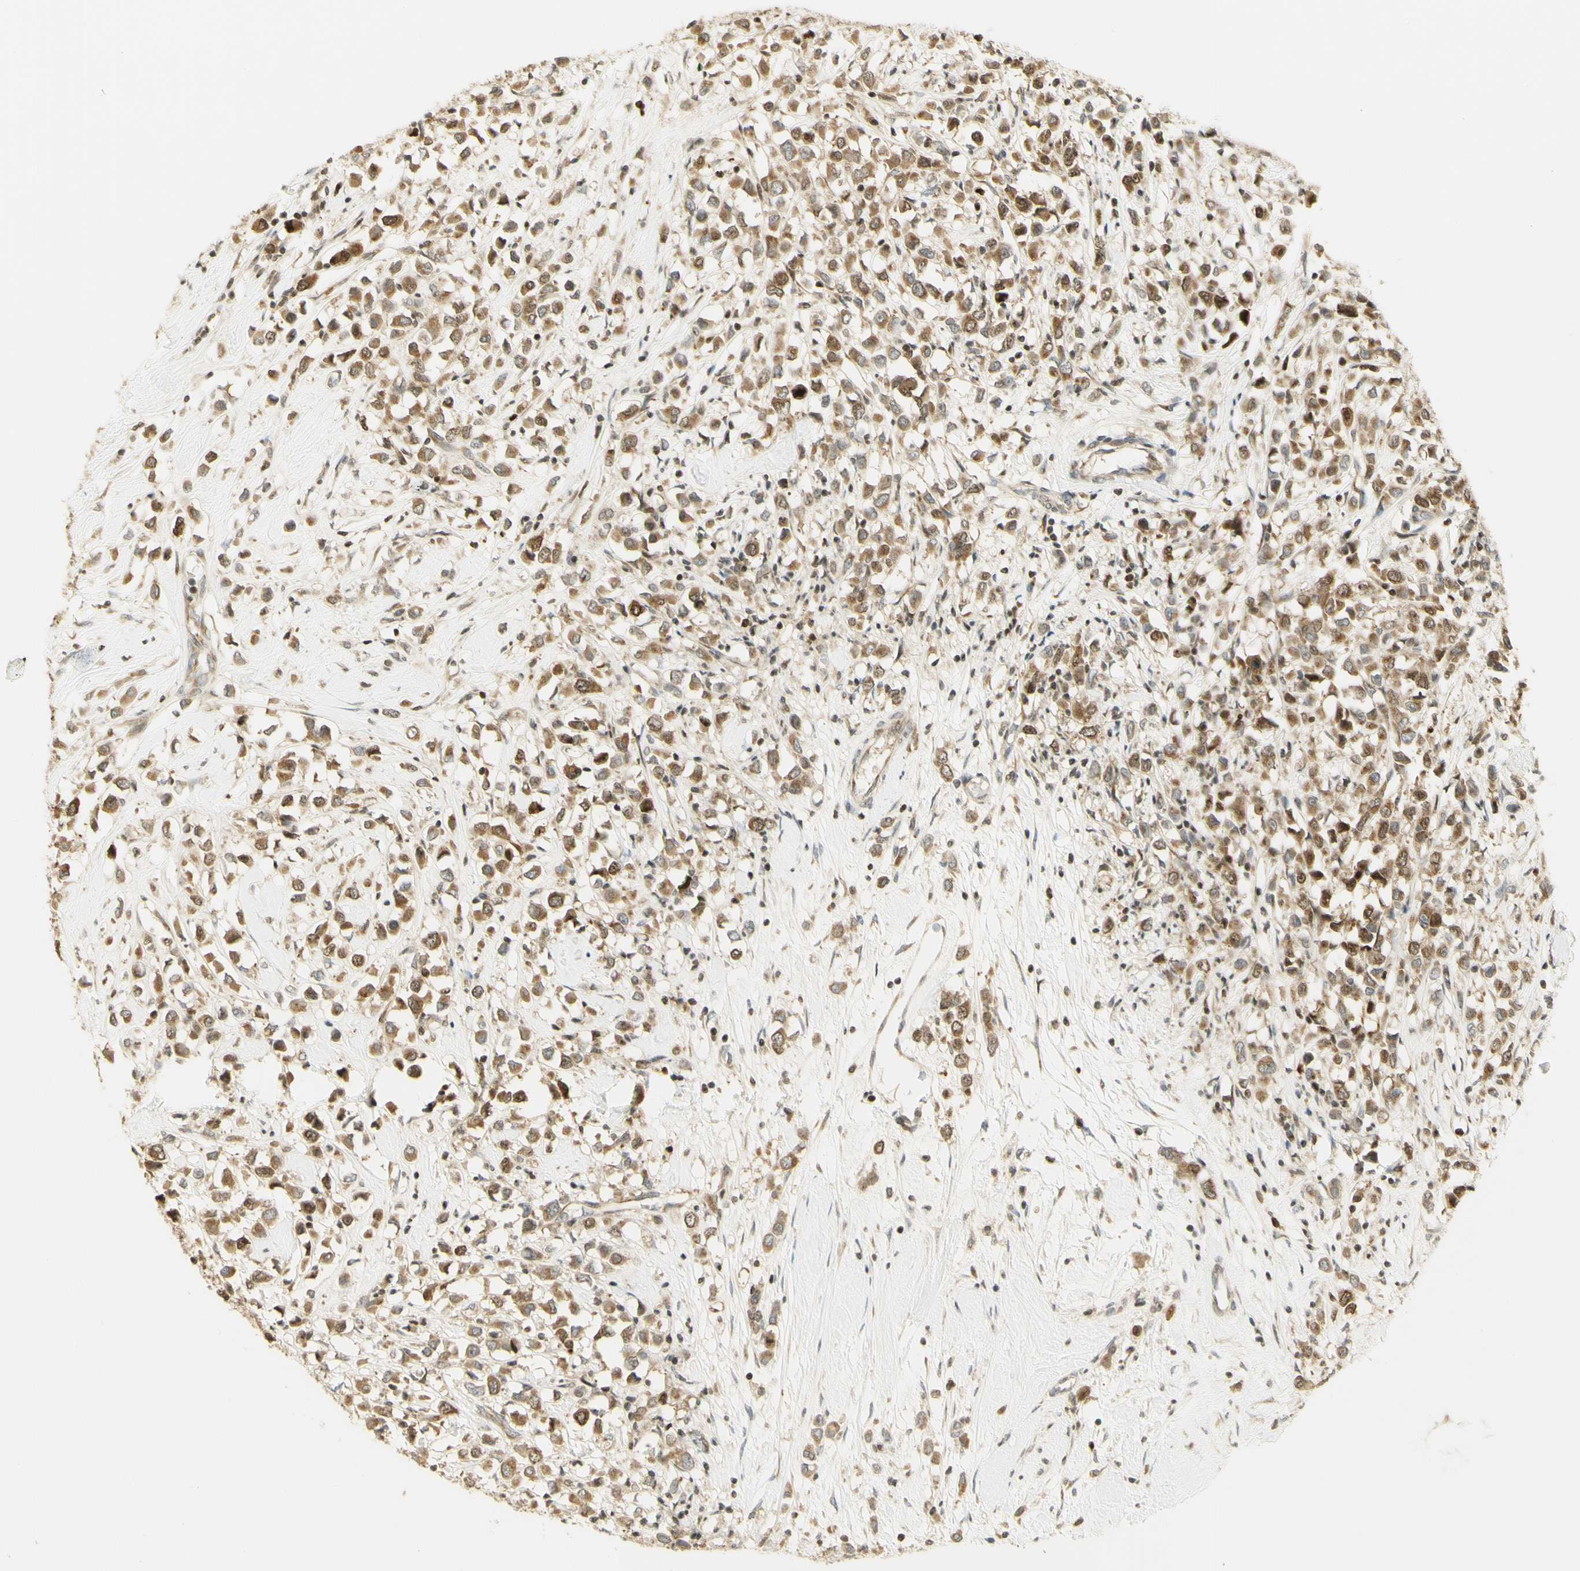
{"staining": {"intensity": "strong", "quantity": "<25%", "location": "cytoplasmic/membranous,nuclear"}, "tissue": "breast cancer", "cell_type": "Tumor cells", "image_type": "cancer", "snomed": [{"axis": "morphology", "description": "Duct carcinoma"}, {"axis": "topography", "description": "Breast"}], "caption": "Immunohistochemistry (IHC) image of neoplastic tissue: infiltrating ductal carcinoma (breast) stained using immunohistochemistry reveals medium levels of strong protein expression localized specifically in the cytoplasmic/membranous and nuclear of tumor cells, appearing as a cytoplasmic/membranous and nuclear brown color.", "gene": "KIF11", "patient": {"sex": "female", "age": 61}}